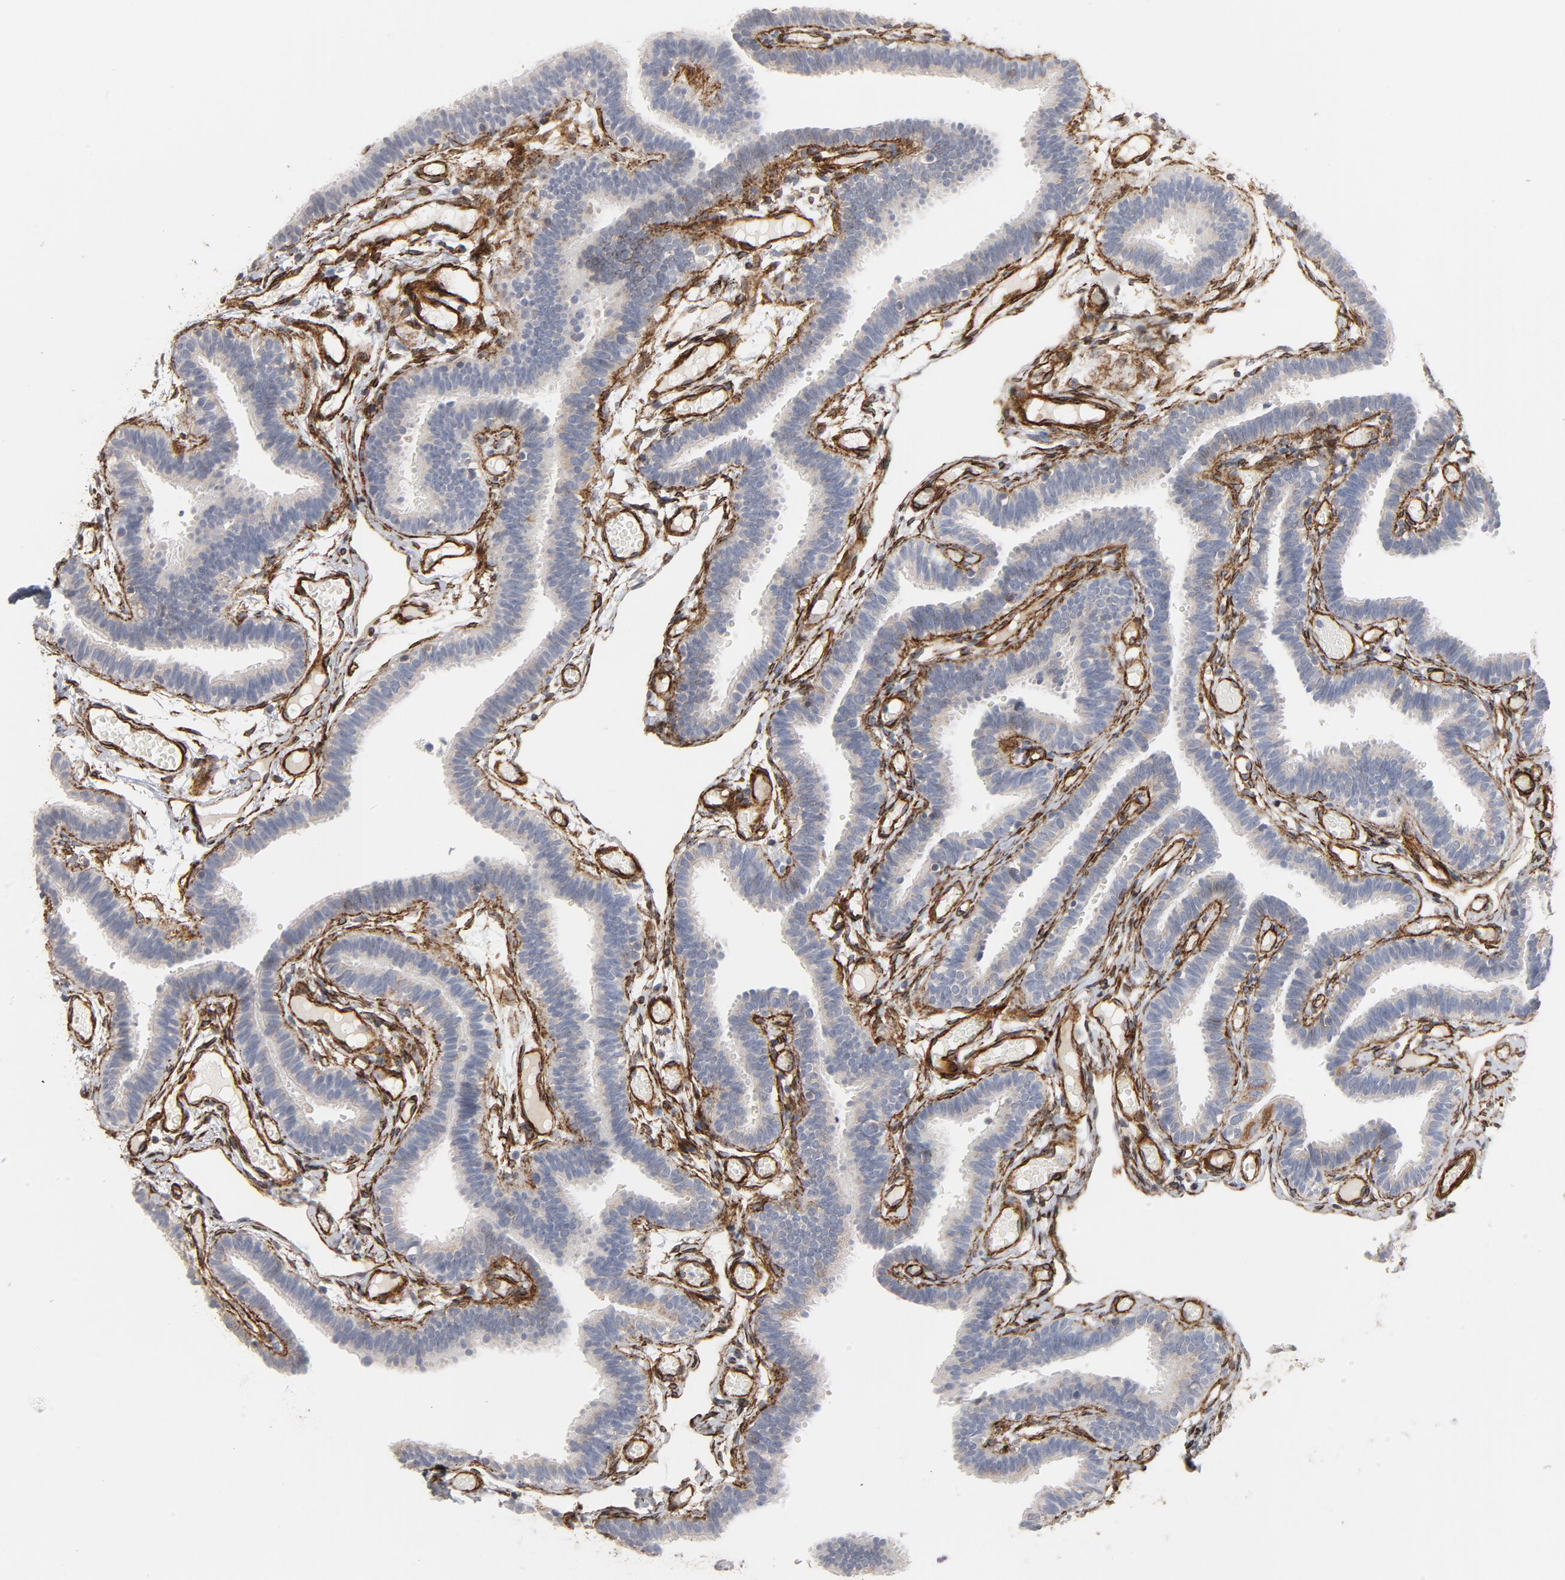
{"staining": {"intensity": "negative", "quantity": "none", "location": "none"}, "tissue": "fallopian tube", "cell_type": "Glandular cells", "image_type": "normal", "snomed": [{"axis": "morphology", "description": "Normal tissue, NOS"}, {"axis": "topography", "description": "Fallopian tube"}], "caption": "This is a image of IHC staining of benign fallopian tube, which shows no staining in glandular cells. The staining was performed using DAB (3,3'-diaminobenzidine) to visualize the protein expression in brown, while the nuclei were stained in blue with hematoxylin (Magnification: 20x).", "gene": "GNG2", "patient": {"sex": "female", "age": 29}}